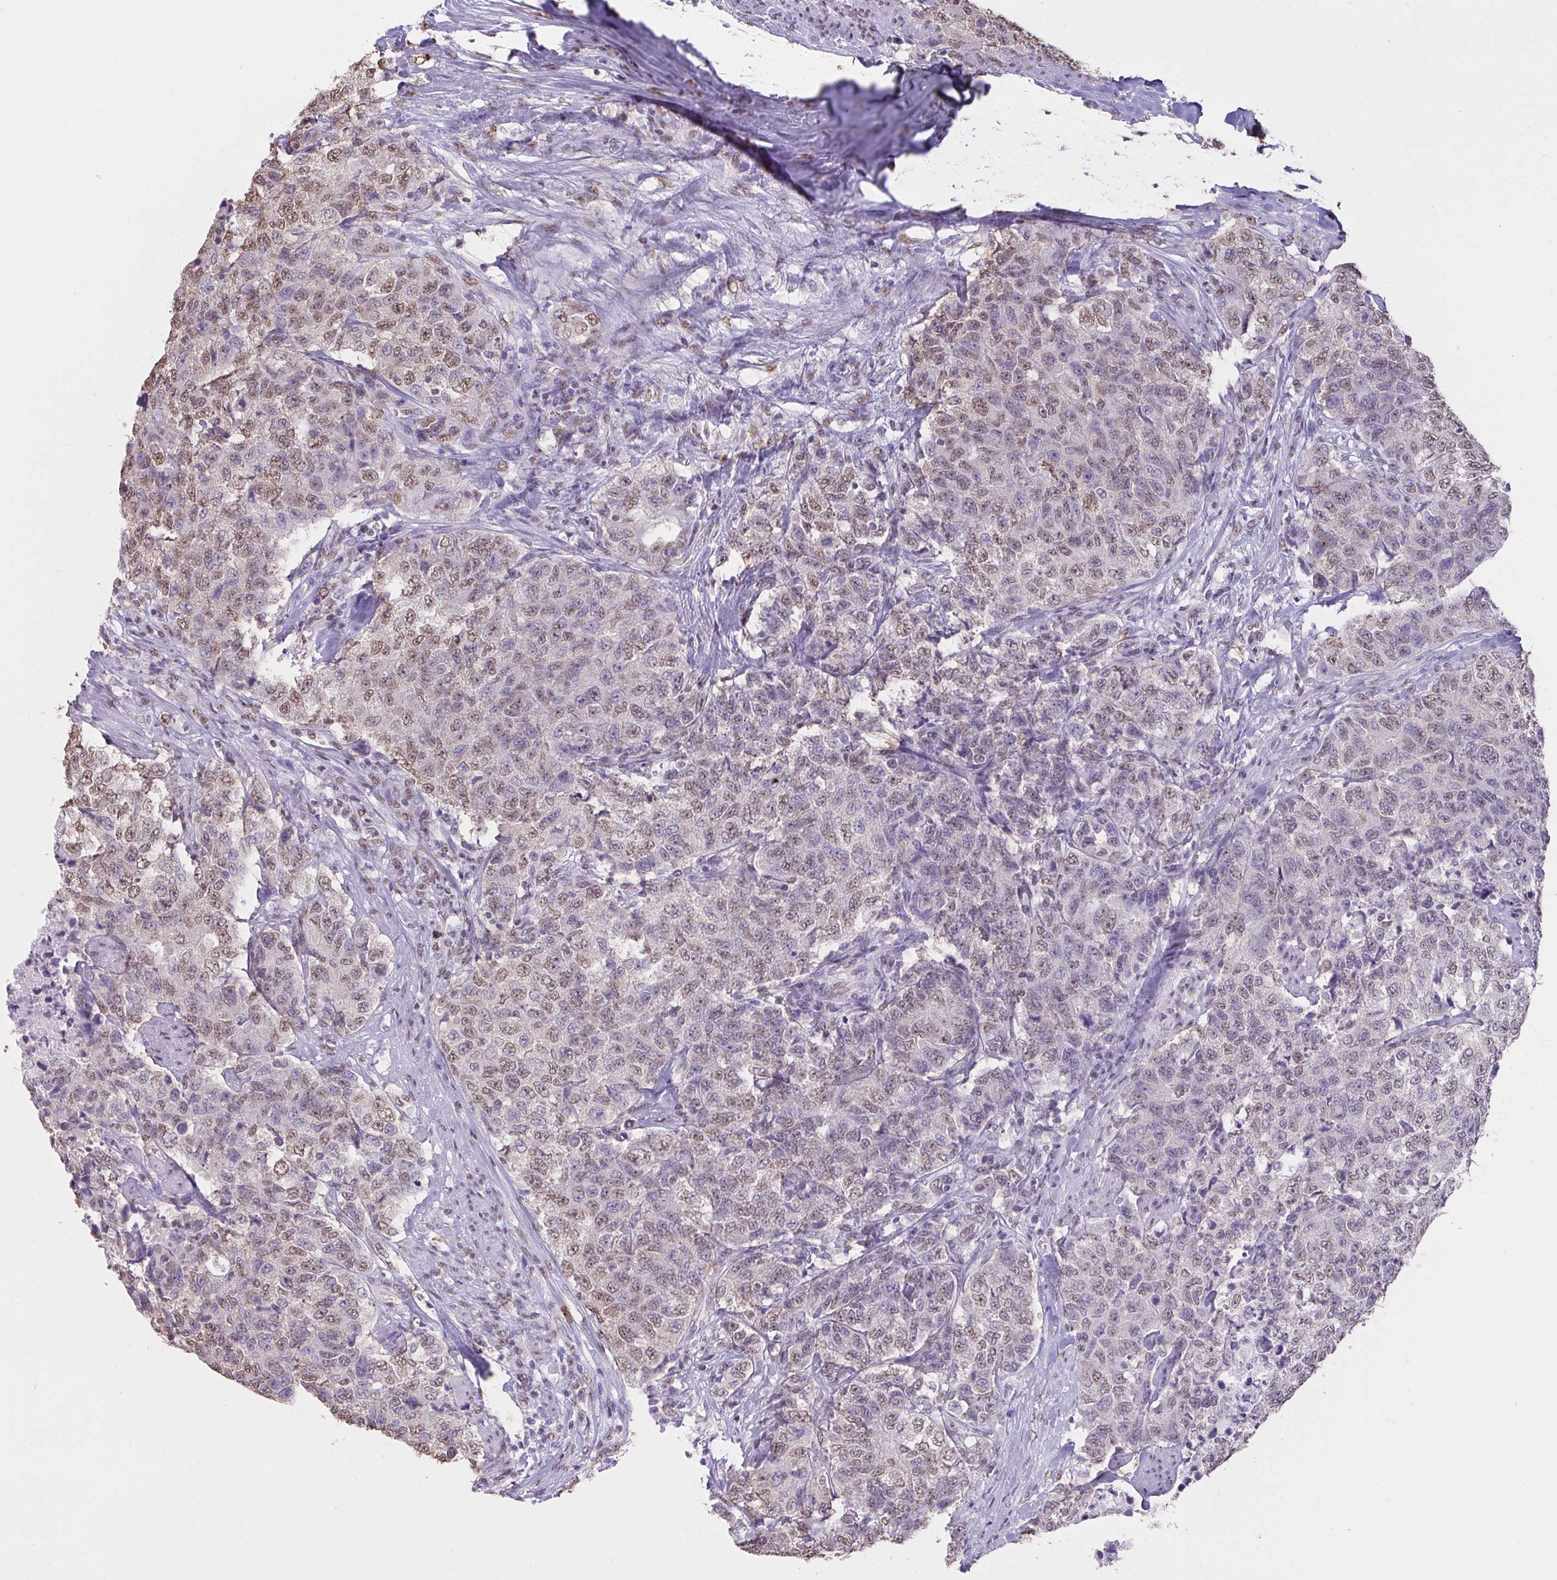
{"staining": {"intensity": "weak", "quantity": "25%-75%", "location": "nuclear"}, "tissue": "urothelial cancer", "cell_type": "Tumor cells", "image_type": "cancer", "snomed": [{"axis": "morphology", "description": "Urothelial carcinoma, High grade"}, {"axis": "topography", "description": "Urinary bladder"}], "caption": "Immunohistochemical staining of high-grade urothelial carcinoma displays low levels of weak nuclear protein expression in approximately 25%-75% of tumor cells.", "gene": "SEMA6B", "patient": {"sex": "female", "age": 78}}